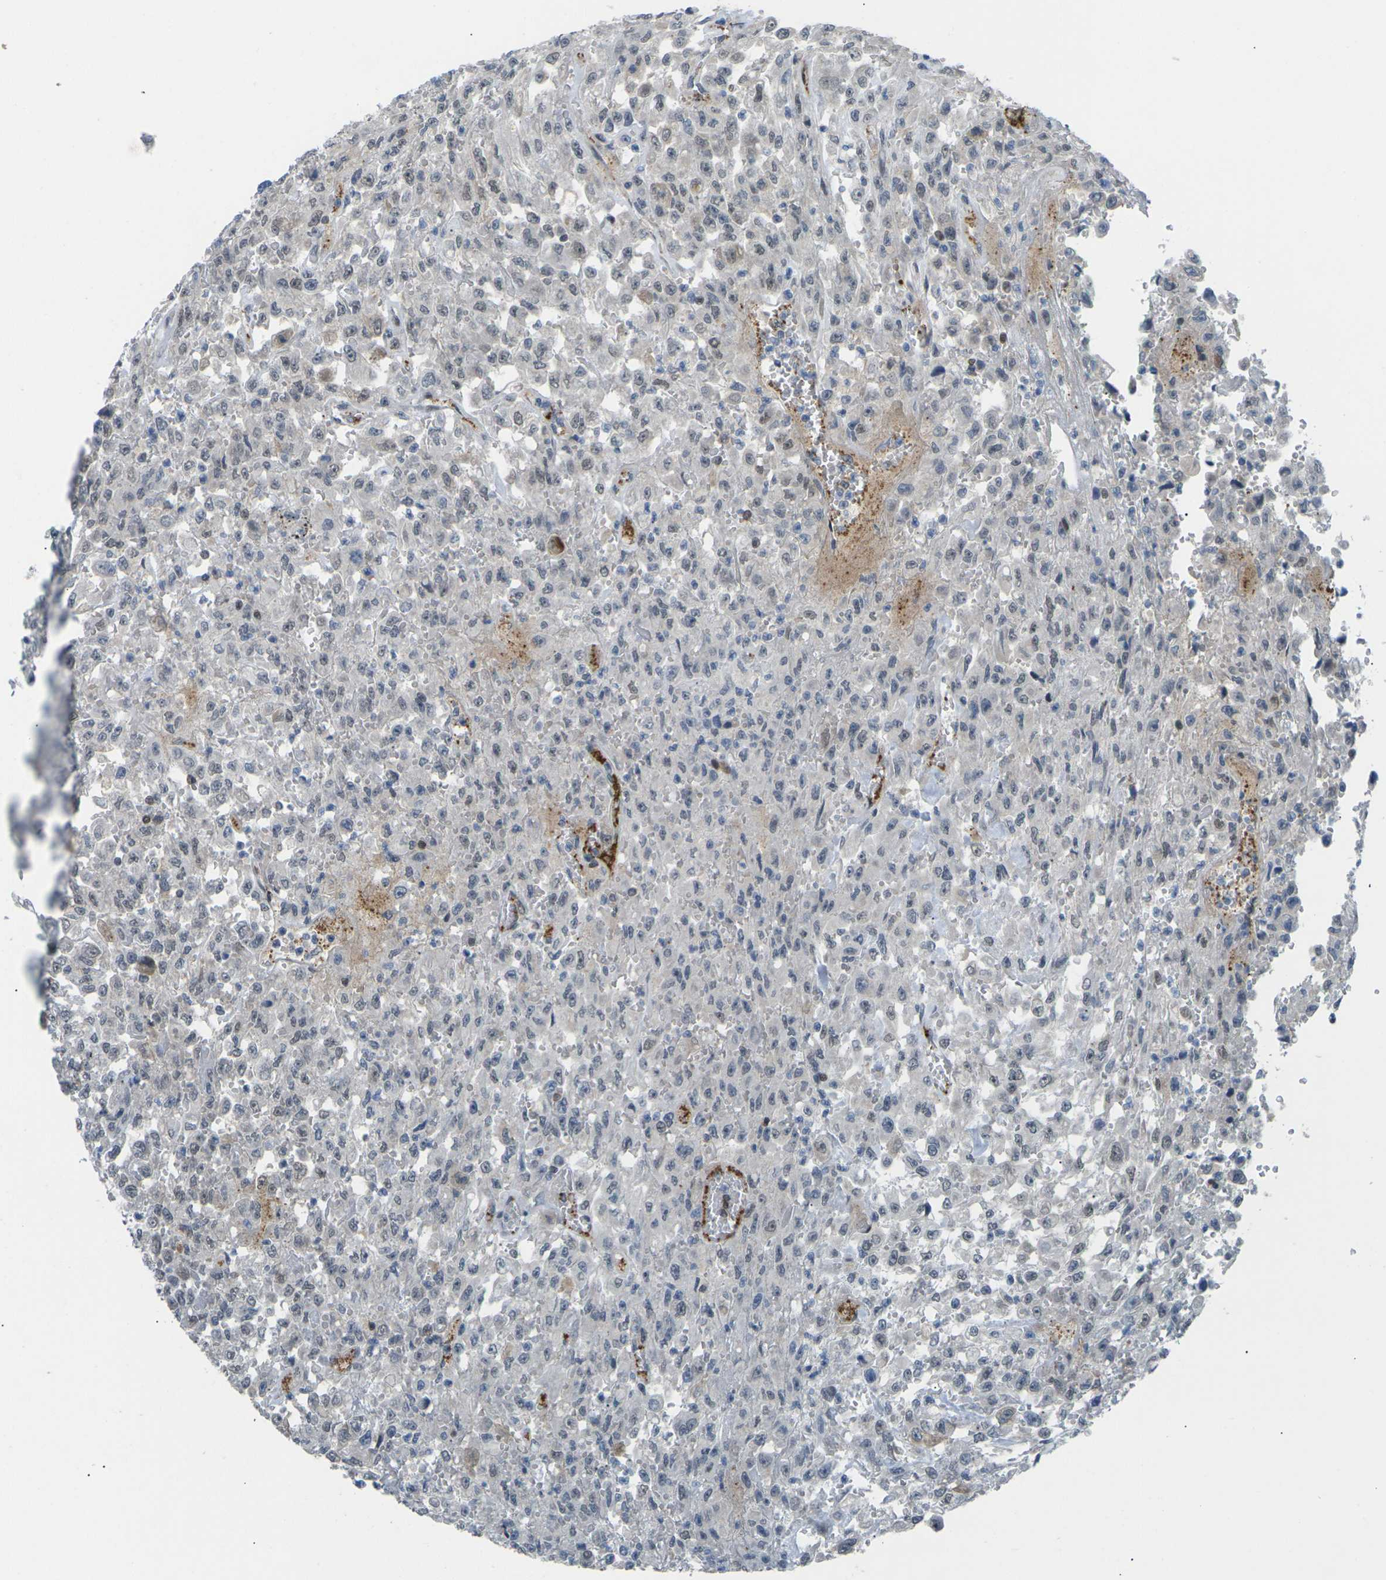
{"staining": {"intensity": "negative", "quantity": "none", "location": "none"}, "tissue": "urothelial cancer", "cell_type": "Tumor cells", "image_type": "cancer", "snomed": [{"axis": "morphology", "description": "Urothelial carcinoma, High grade"}, {"axis": "topography", "description": "Urinary bladder"}], "caption": "High power microscopy photomicrograph of an immunohistochemistry histopathology image of high-grade urothelial carcinoma, revealing no significant expression in tumor cells.", "gene": "RPS6KA3", "patient": {"sex": "male", "age": 46}}